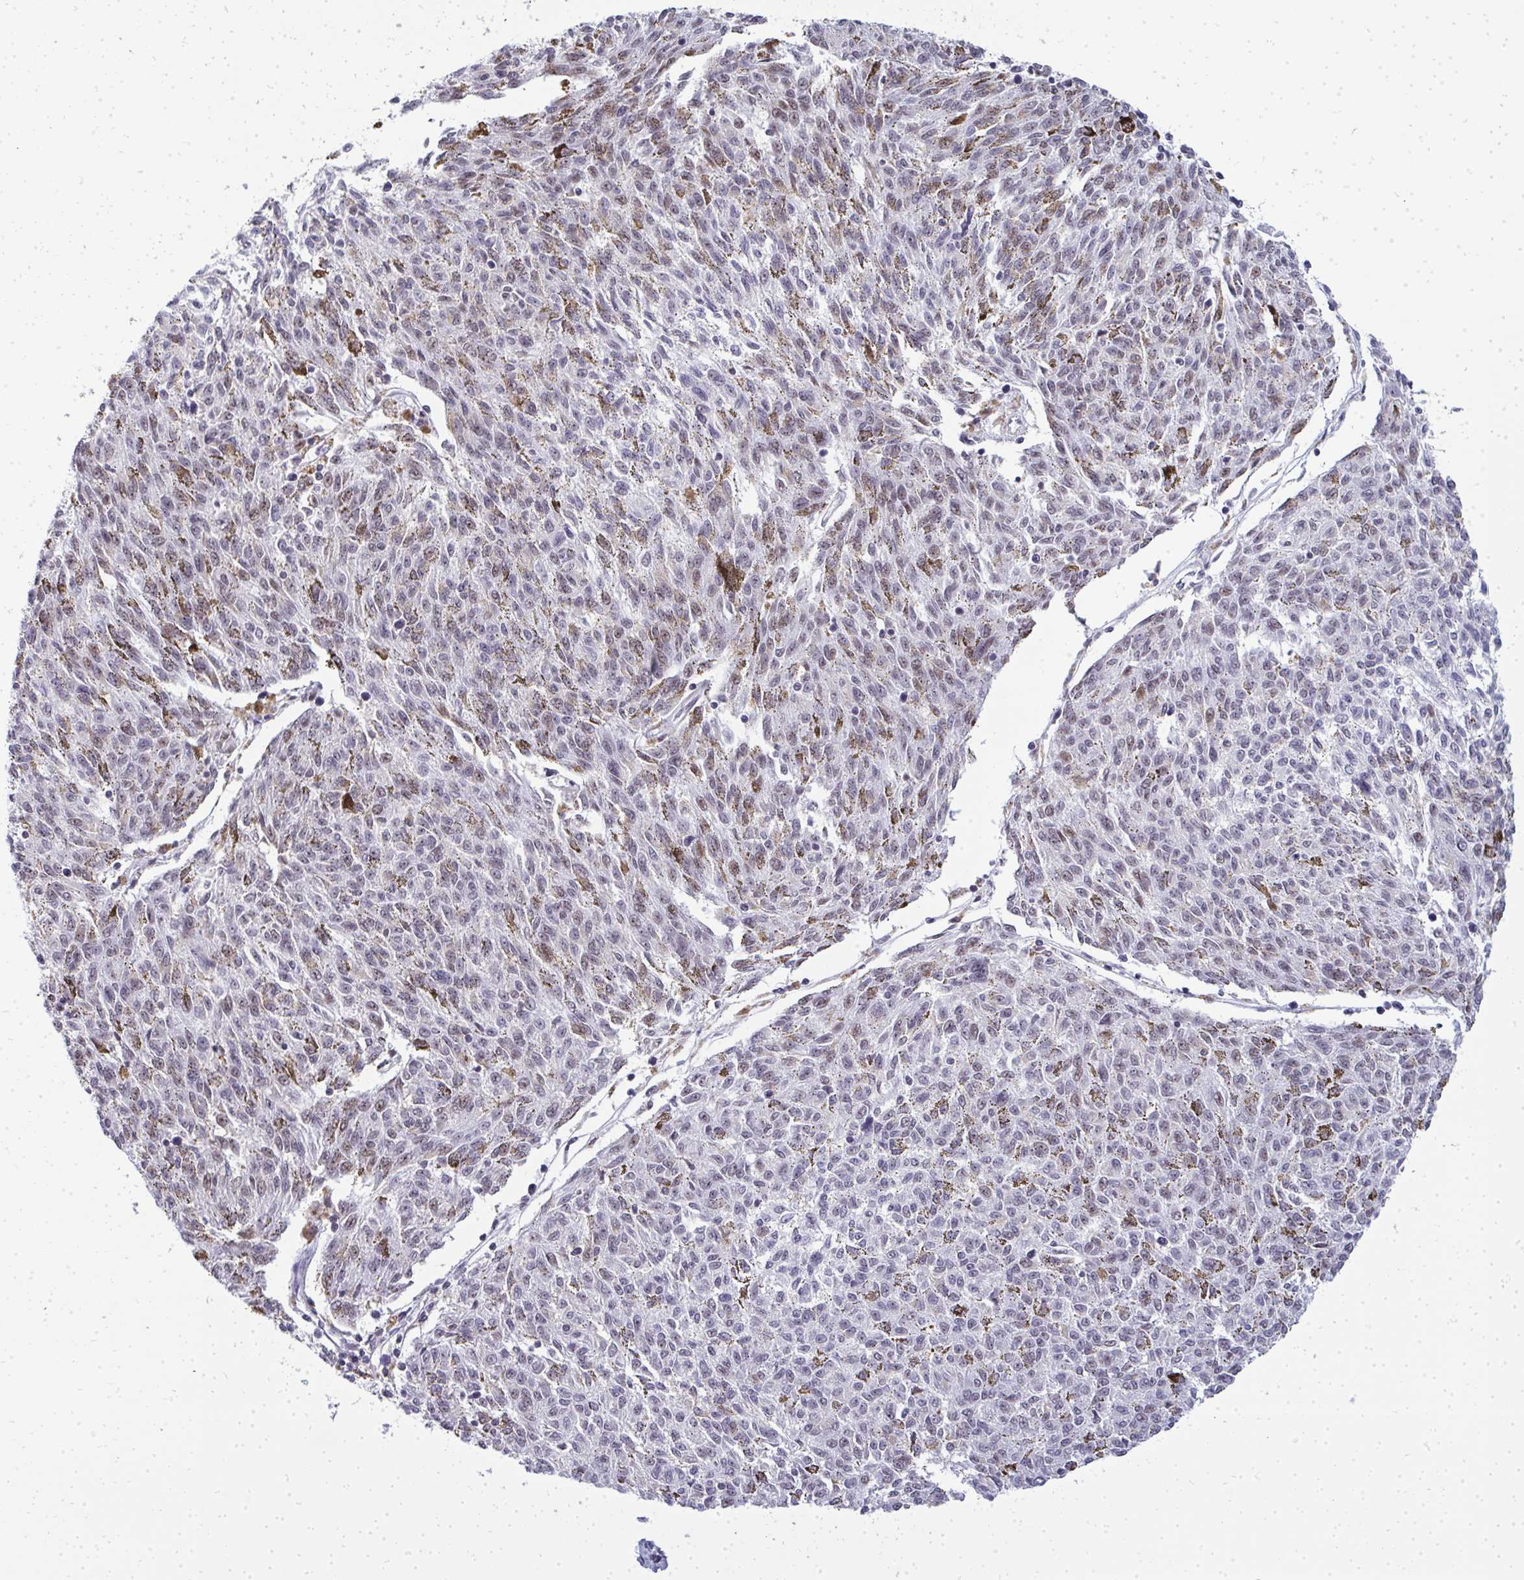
{"staining": {"intensity": "negative", "quantity": "none", "location": "none"}, "tissue": "melanoma", "cell_type": "Tumor cells", "image_type": "cancer", "snomed": [{"axis": "morphology", "description": "Malignant melanoma, NOS"}, {"axis": "topography", "description": "Skin"}], "caption": "Protein analysis of melanoma demonstrates no significant staining in tumor cells.", "gene": "SIRT7", "patient": {"sex": "female", "age": 72}}